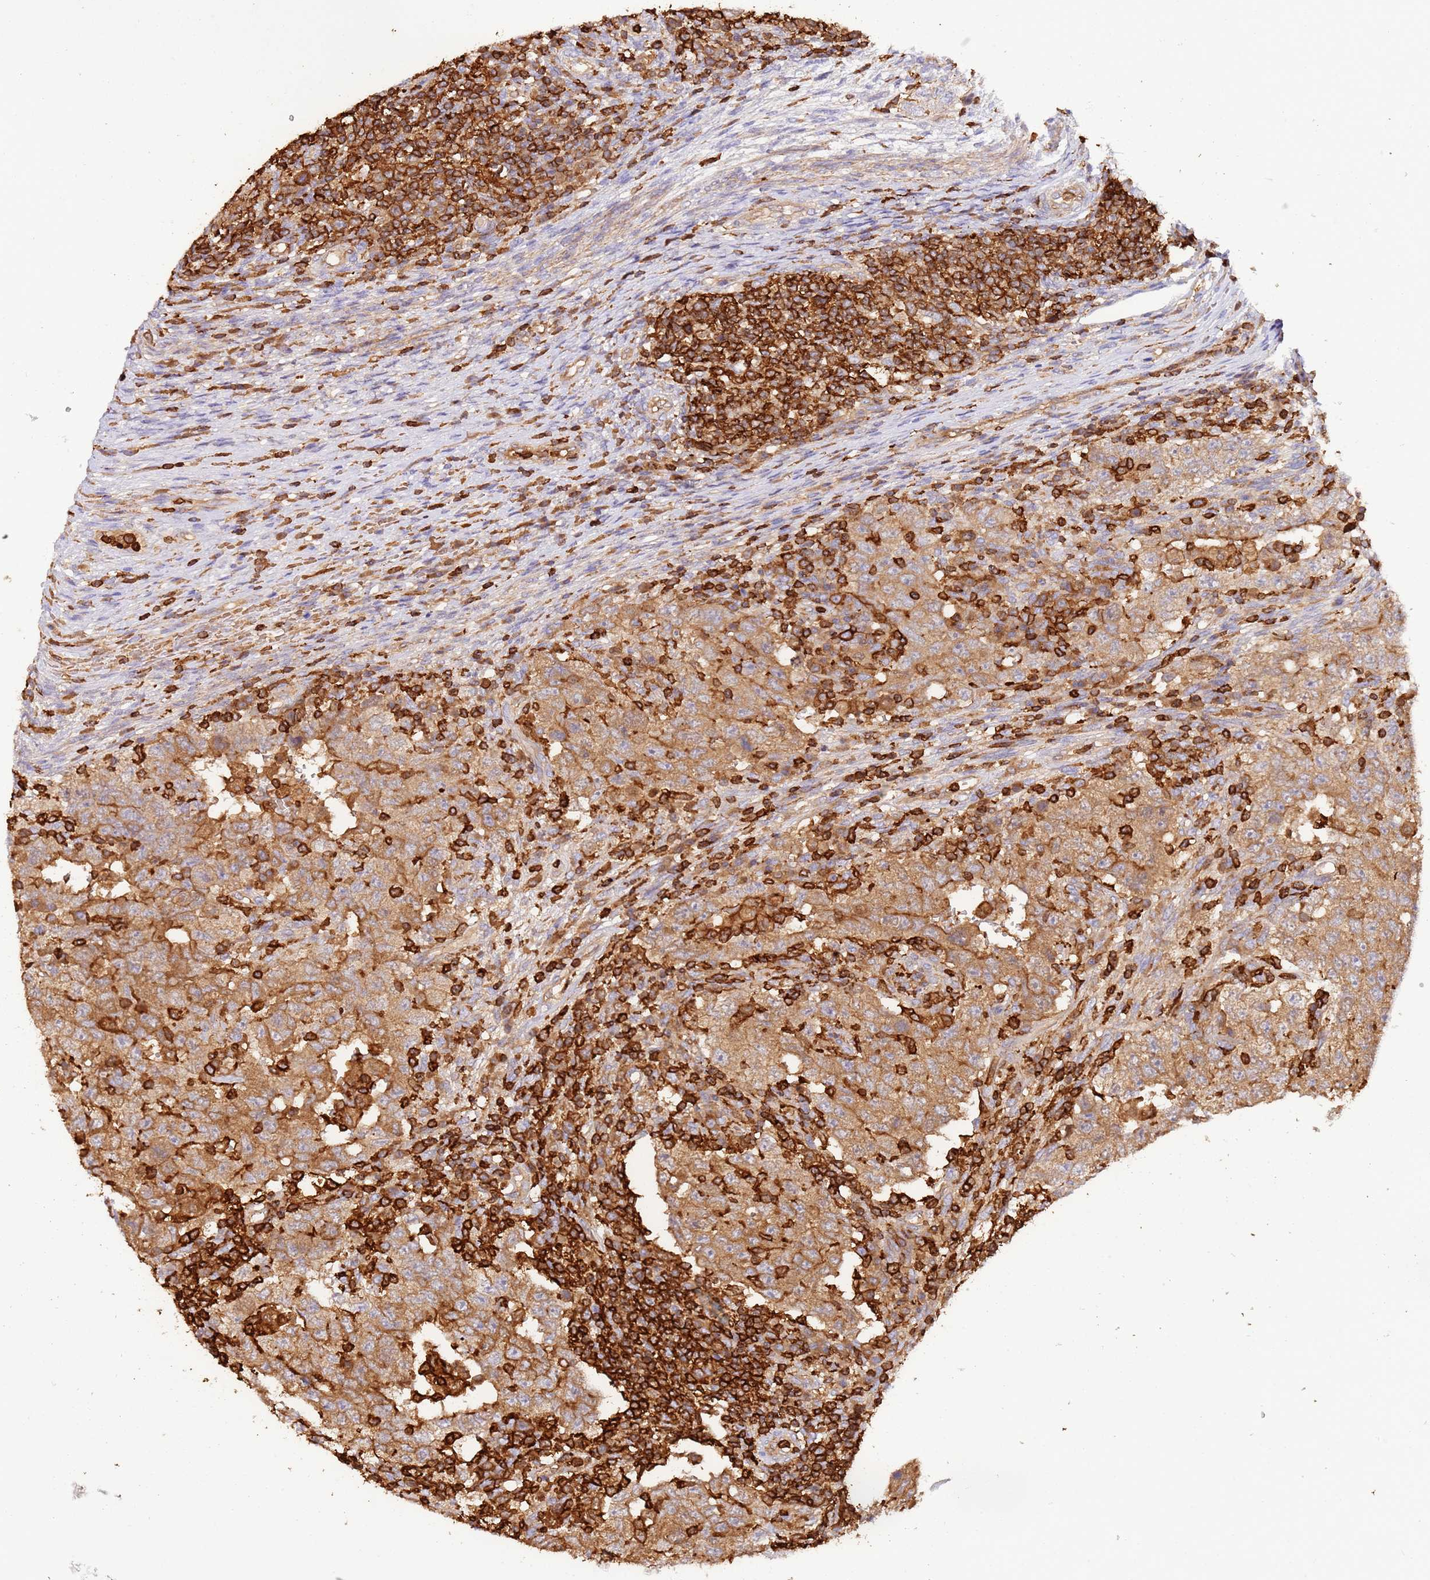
{"staining": {"intensity": "moderate", "quantity": ">75%", "location": "cytoplasmic/membranous"}, "tissue": "testis cancer", "cell_type": "Tumor cells", "image_type": "cancer", "snomed": [{"axis": "morphology", "description": "Carcinoma, Embryonal, NOS"}, {"axis": "topography", "description": "Testis"}], "caption": "Moderate cytoplasmic/membranous positivity for a protein is appreciated in about >75% of tumor cells of testis cancer using immunohistochemistry (IHC).", "gene": "OR6P1", "patient": {"sex": "male", "age": 26}}